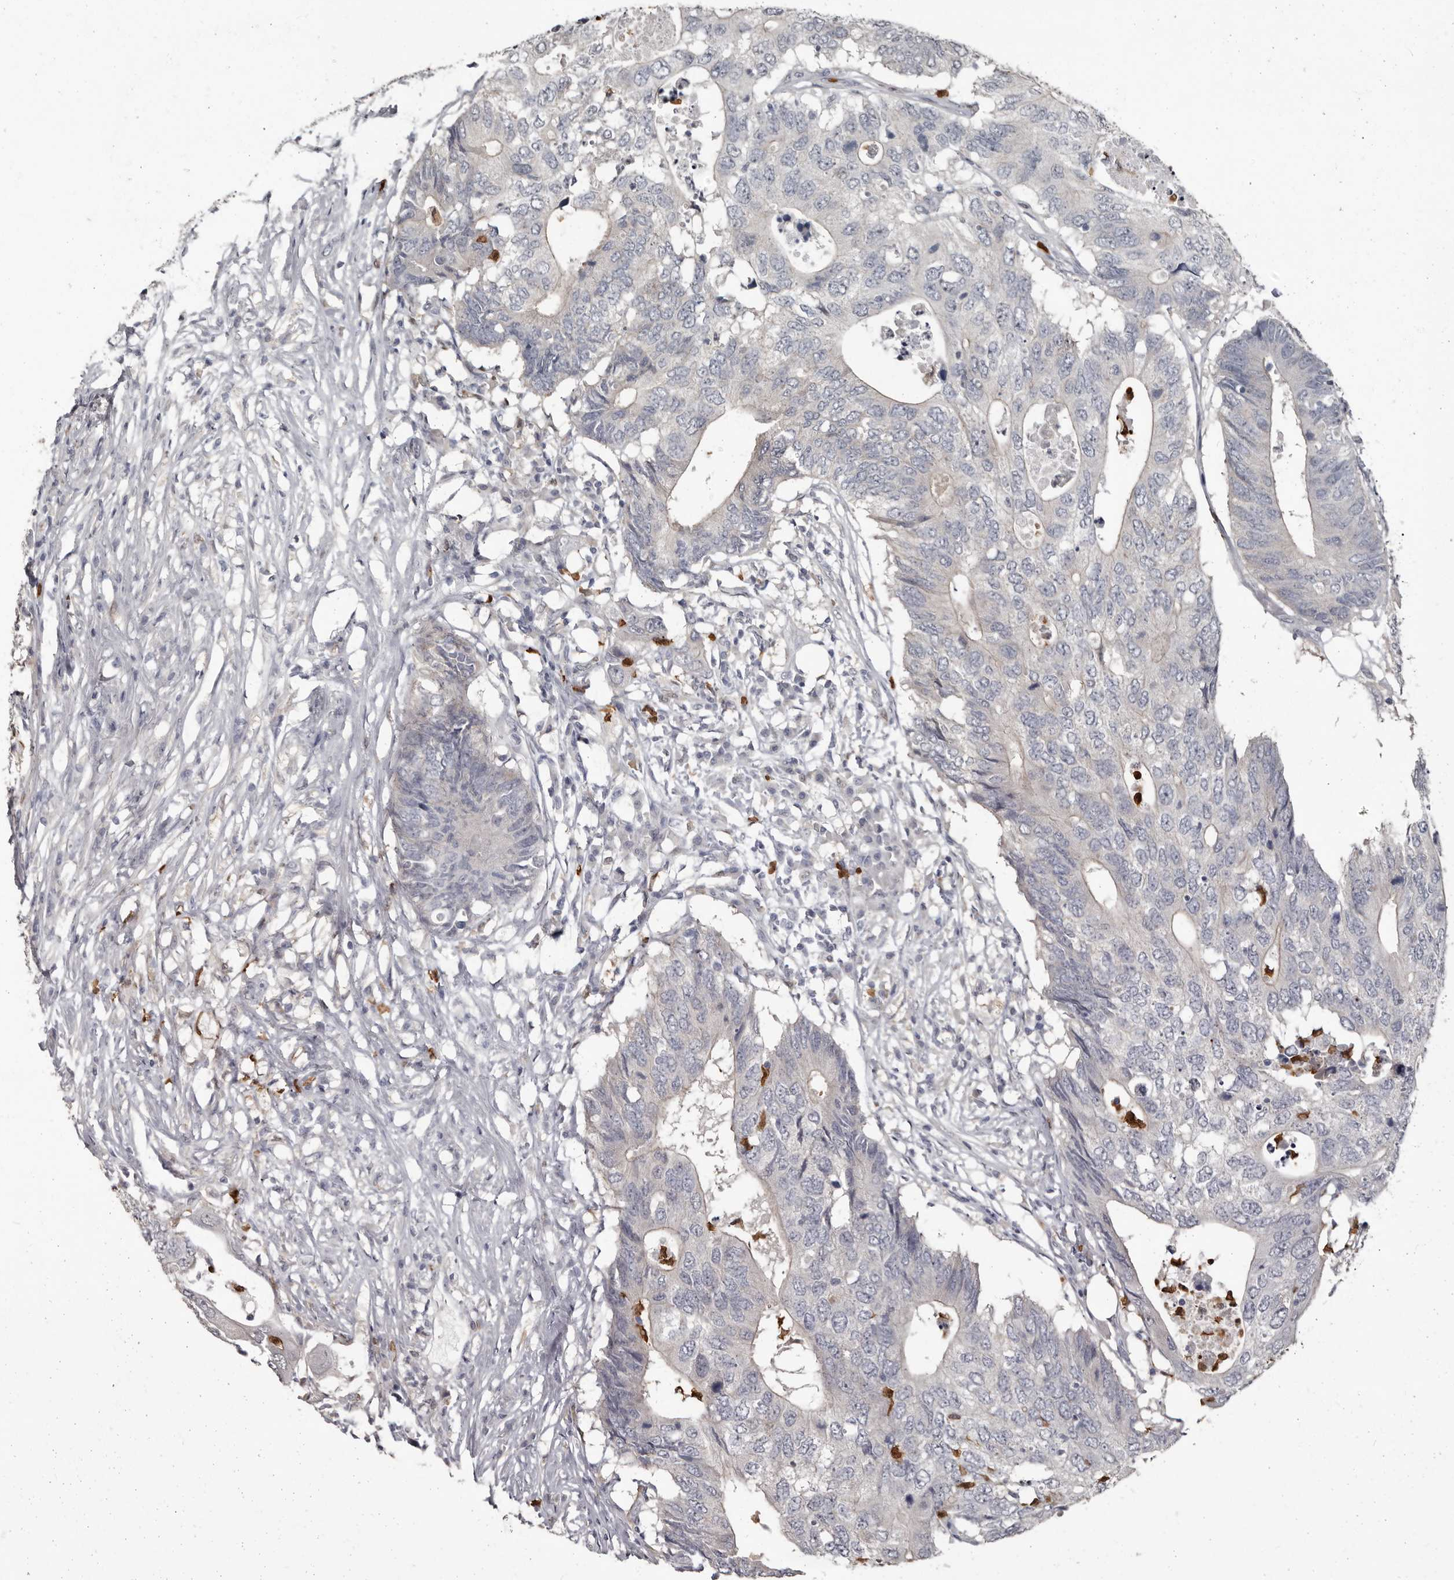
{"staining": {"intensity": "negative", "quantity": "none", "location": "none"}, "tissue": "colorectal cancer", "cell_type": "Tumor cells", "image_type": "cancer", "snomed": [{"axis": "morphology", "description": "Adenocarcinoma, NOS"}, {"axis": "topography", "description": "Colon"}], "caption": "Tumor cells show no significant protein staining in colorectal adenocarcinoma.", "gene": "GPR157", "patient": {"sex": "male", "age": 71}}